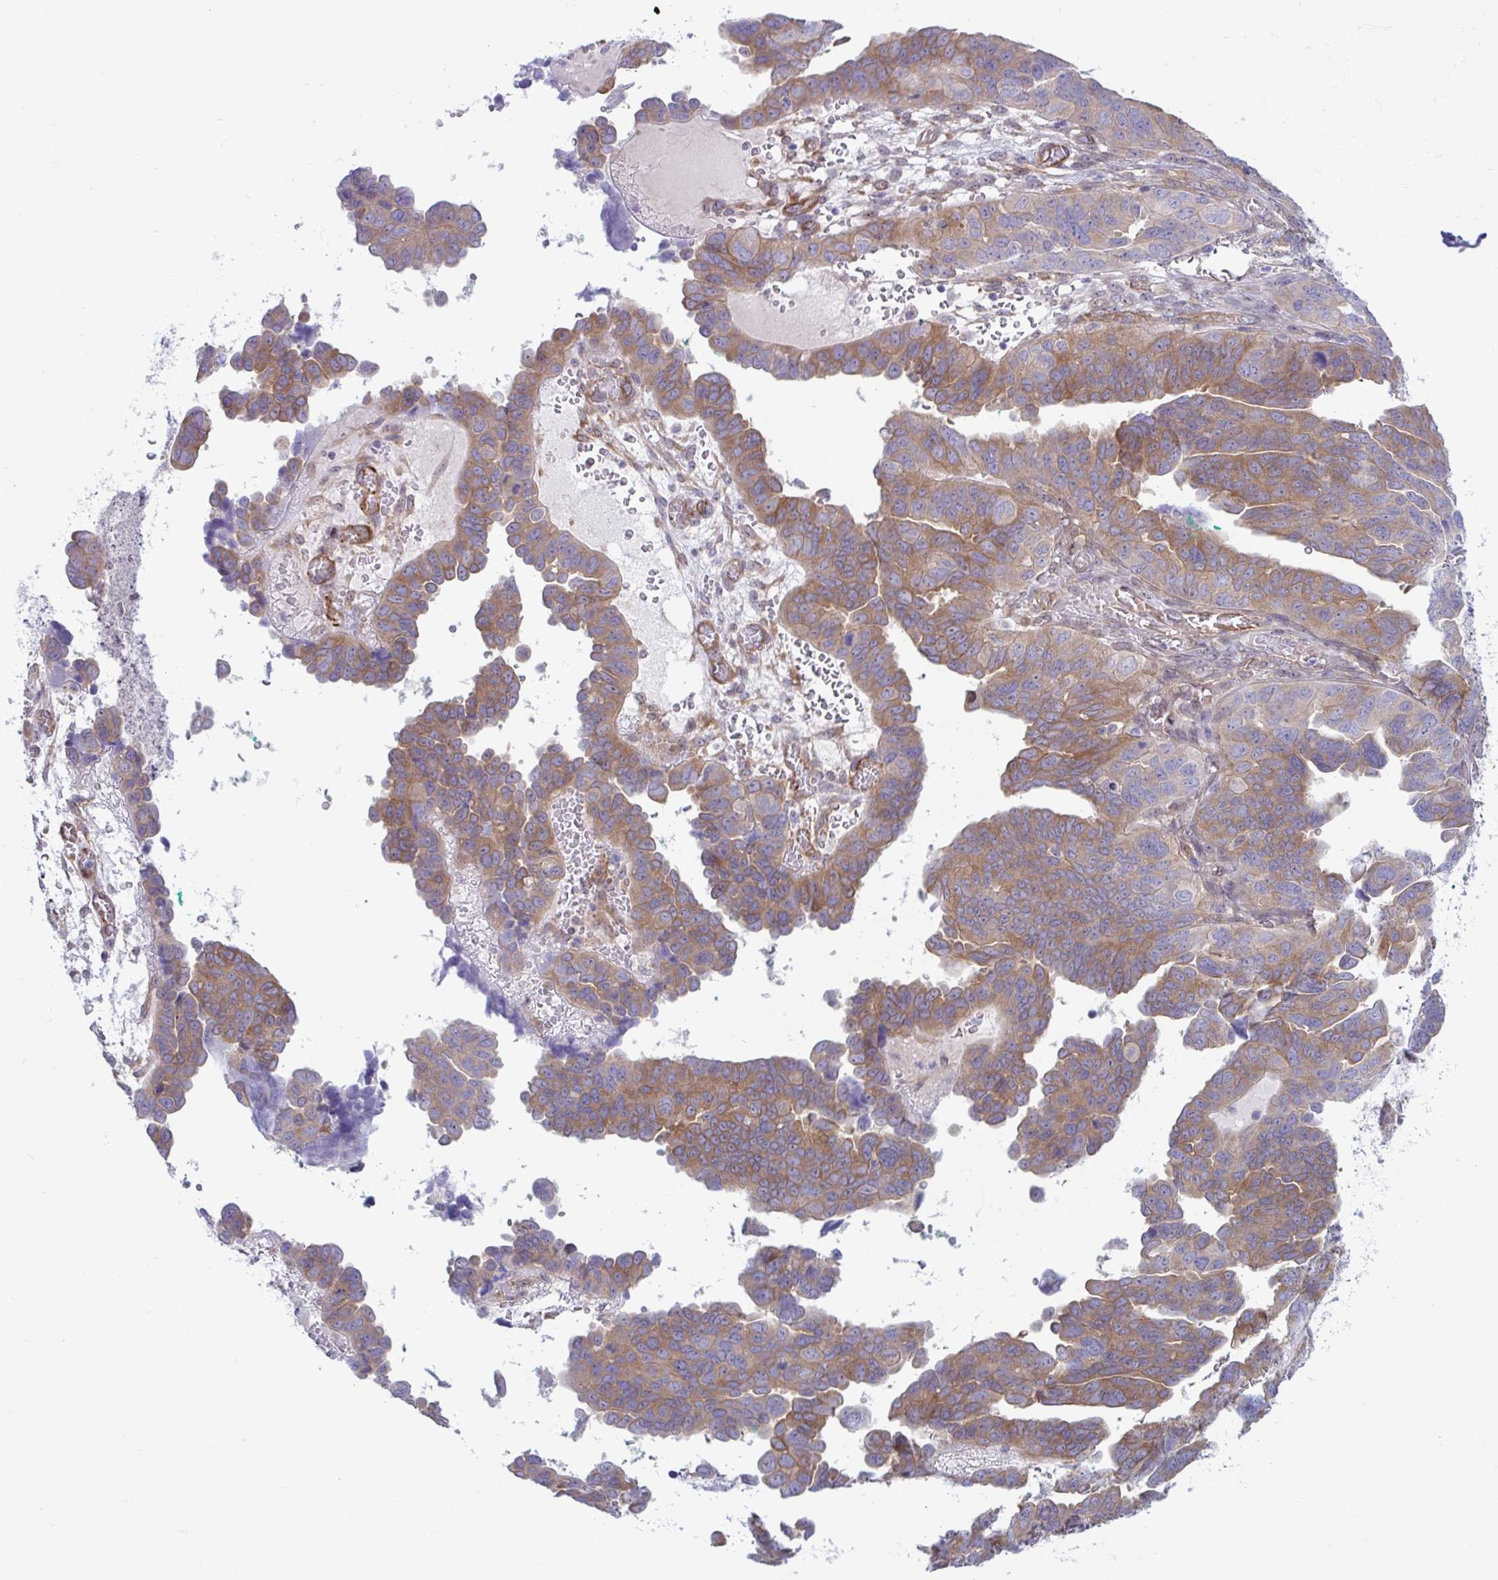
{"staining": {"intensity": "moderate", "quantity": "25%-75%", "location": "cytoplasmic/membranous"}, "tissue": "ovarian cancer", "cell_type": "Tumor cells", "image_type": "cancer", "snomed": [{"axis": "morphology", "description": "Cystadenocarcinoma, serous, NOS"}, {"axis": "topography", "description": "Ovary"}], "caption": "Ovarian cancer stained with a brown dye displays moderate cytoplasmic/membranous positive positivity in approximately 25%-75% of tumor cells.", "gene": "PRRT4", "patient": {"sex": "female", "age": 64}}